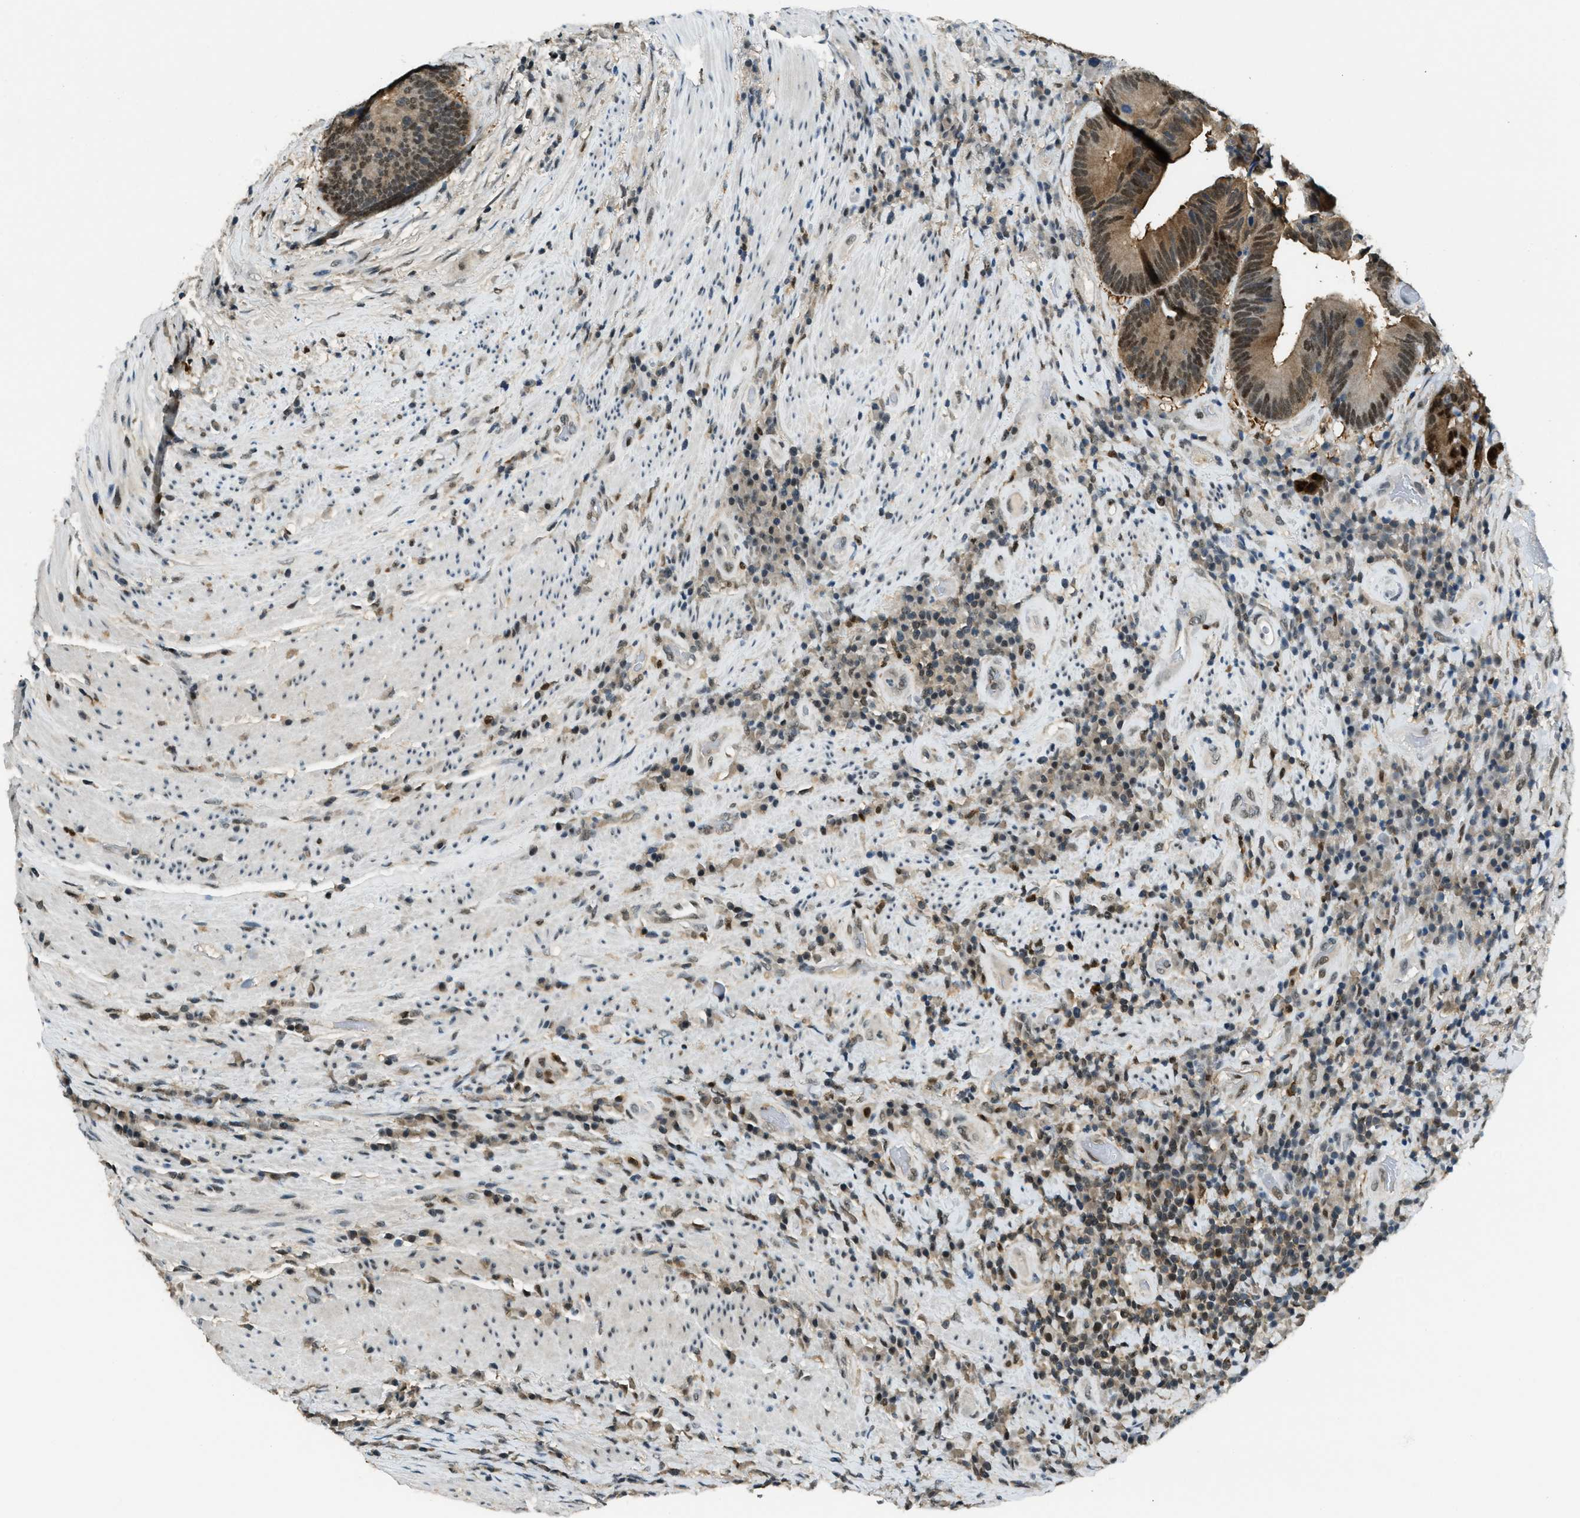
{"staining": {"intensity": "moderate", "quantity": ">75%", "location": "cytoplasmic/membranous,nuclear"}, "tissue": "colorectal cancer", "cell_type": "Tumor cells", "image_type": "cancer", "snomed": [{"axis": "morphology", "description": "Adenocarcinoma, NOS"}, {"axis": "topography", "description": "Rectum"}], "caption": "Colorectal adenocarcinoma stained with a brown dye demonstrates moderate cytoplasmic/membranous and nuclear positive positivity in about >75% of tumor cells.", "gene": "OGFR", "patient": {"sex": "female", "age": 89}}